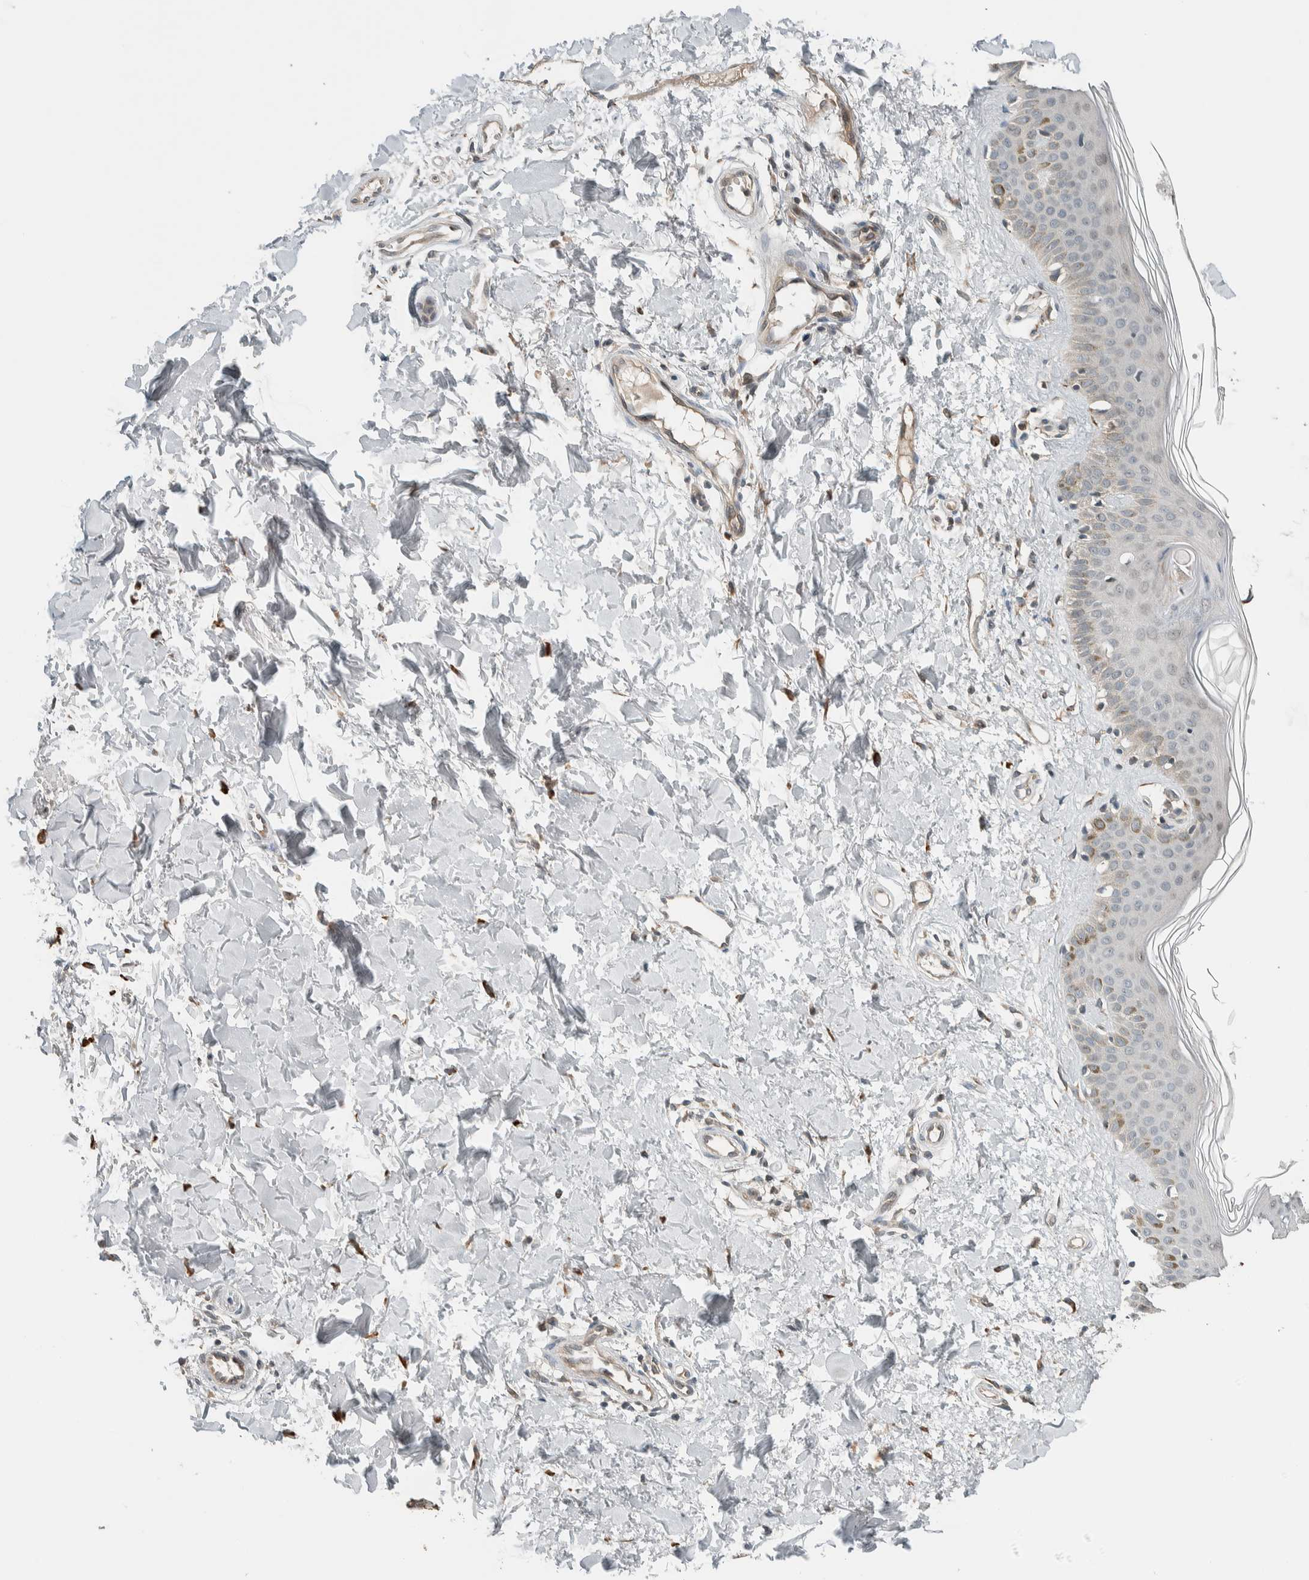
{"staining": {"intensity": "moderate", "quantity": "25%-75%", "location": "cytoplasmic/membranous"}, "tissue": "skin", "cell_type": "Fibroblasts", "image_type": "normal", "snomed": [{"axis": "morphology", "description": "Normal tissue, NOS"}, {"axis": "topography", "description": "Skin"}], "caption": "Moderate cytoplasmic/membranous protein expression is appreciated in about 25%-75% of fibroblasts in skin. (IHC, brightfield microscopy, high magnification).", "gene": "CTBP2", "patient": {"sex": "male", "age": 67}}